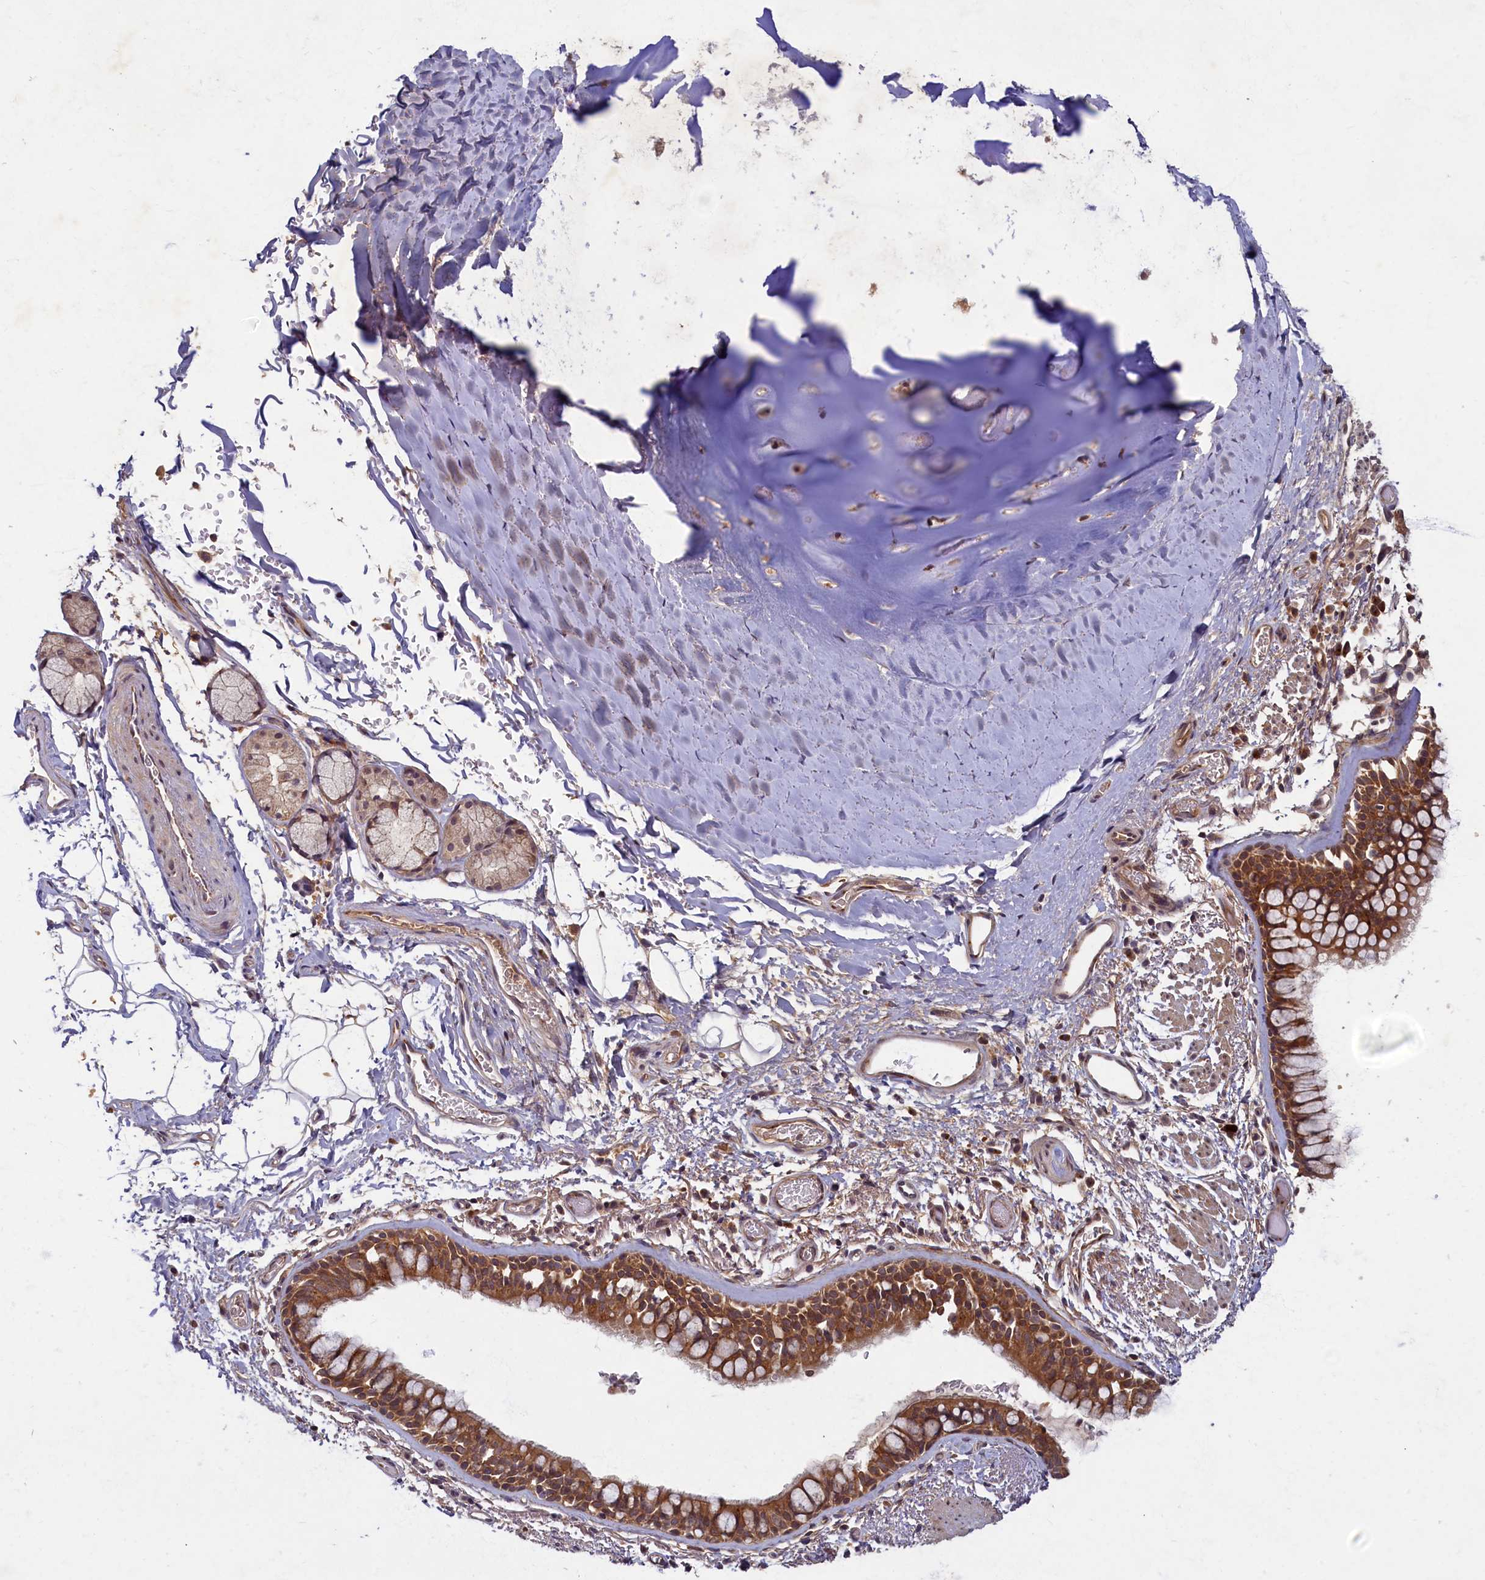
{"staining": {"intensity": "moderate", "quantity": ">75%", "location": "cytoplasmic/membranous"}, "tissue": "bronchus", "cell_type": "Respiratory epithelial cells", "image_type": "normal", "snomed": [{"axis": "morphology", "description": "Normal tissue, NOS"}, {"axis": "topography", "description": "Bronchus"}], "caption": "Immunohistochemistry (IHC) of benign bronchus reveals medium levels of moderate cytoplasmic/membranous expression in approximately >75% of respiratory epithelial cells.", "gene": "BICD1", "patient": {"sex": "male", "age": 65}}